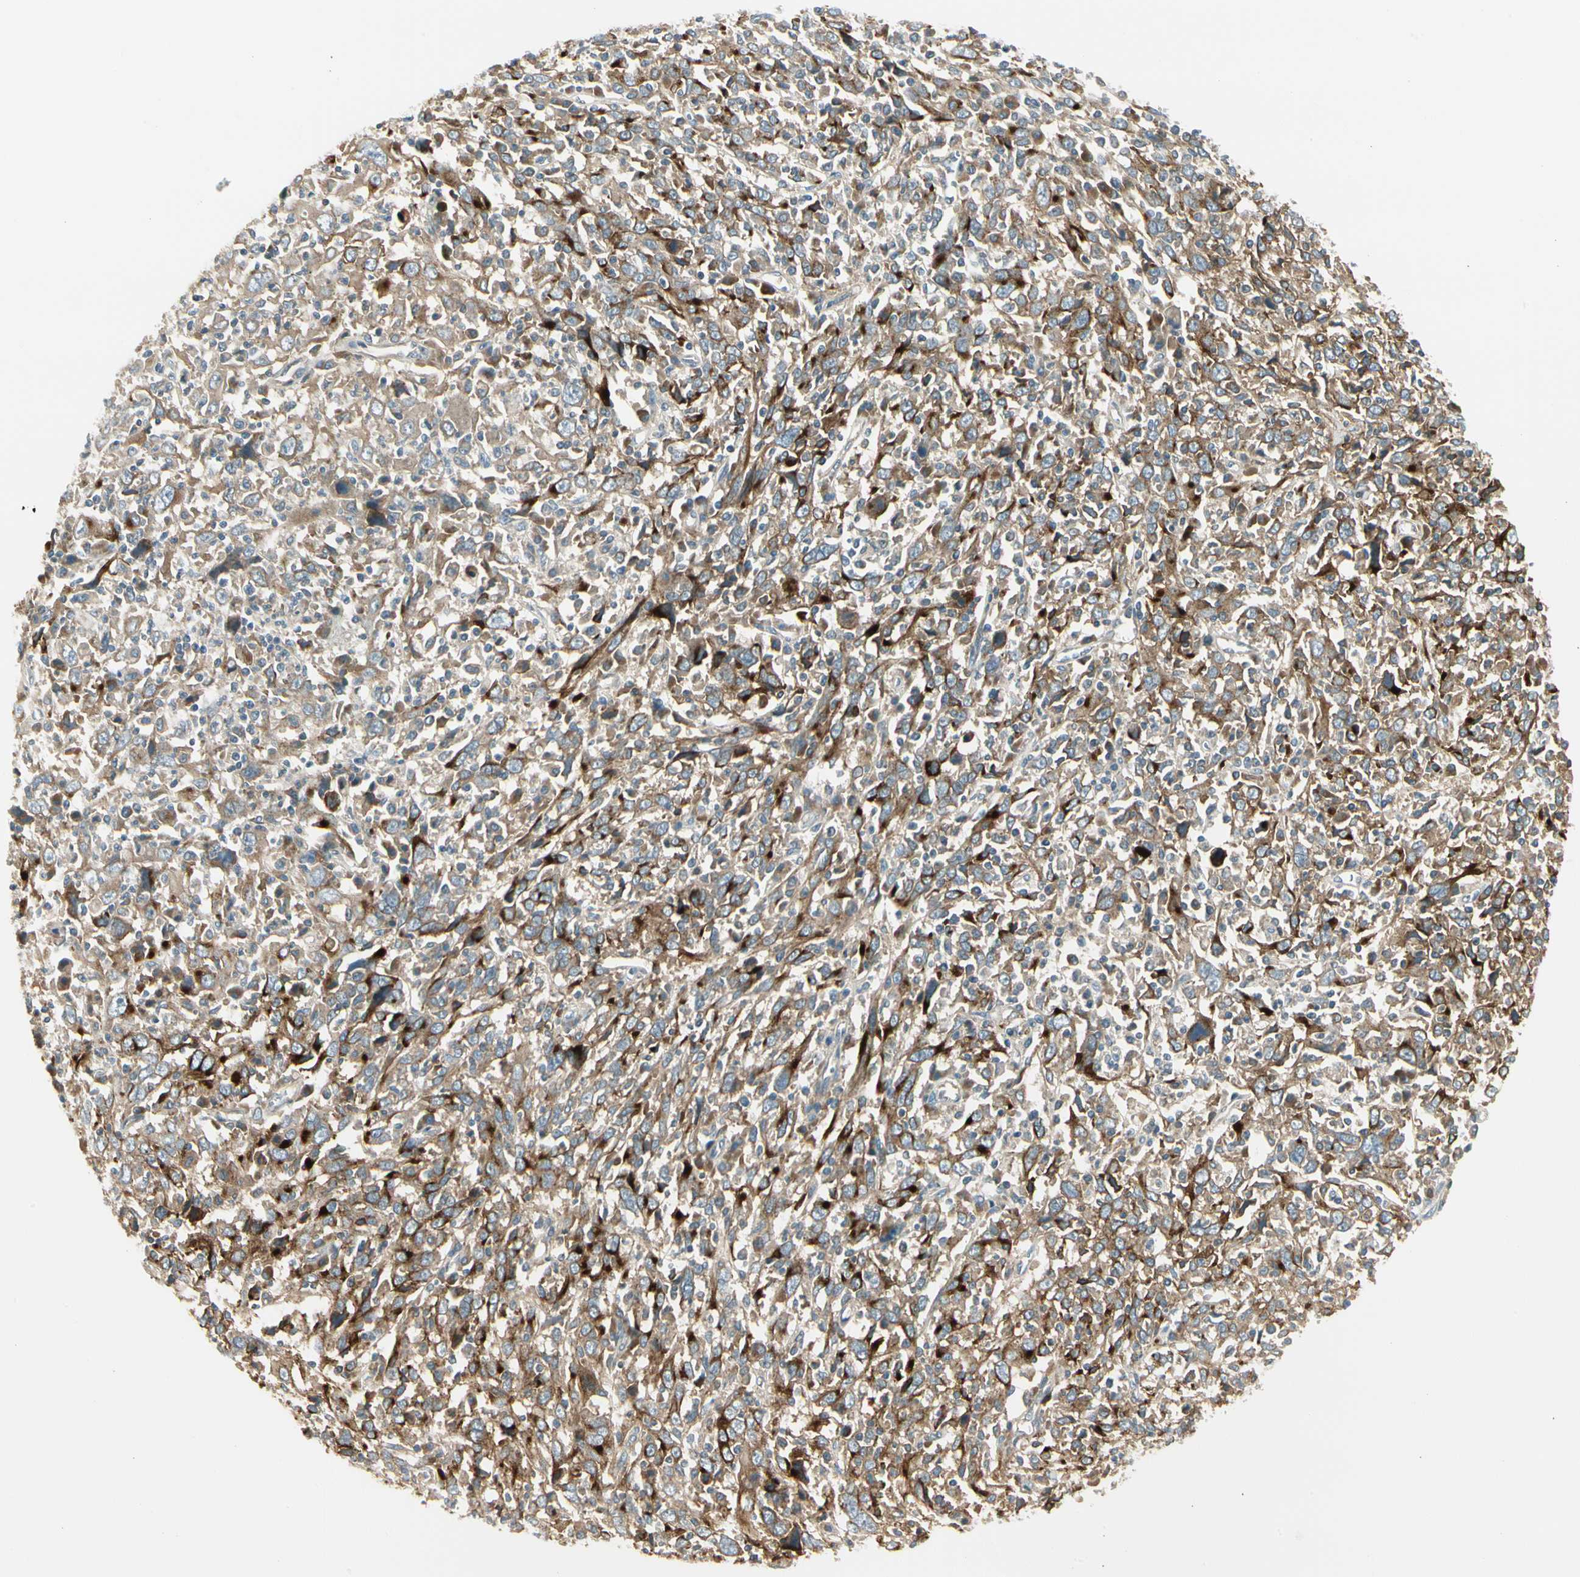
{"staining": {"intensity": "strong", "quantity": ">75%", "location": "cytoplasmic/membranous"}, "tissue": "cervical cancer", "cell_type": "Tumor cells", "image_type": "cancer", "snomed": [{"axis": "morphology", "description": "Squamous cell carcinoma, NOS"}, {"axis": "topography", "description": "Cervix"}], "caption": "Cervical squamous cell carcinoma tissue shows strong cytoplasmic/membranous expression in approximately >75% of tumor cells", "gene": "BNIP1", "patient": {"sex": "female", "age": 46}}